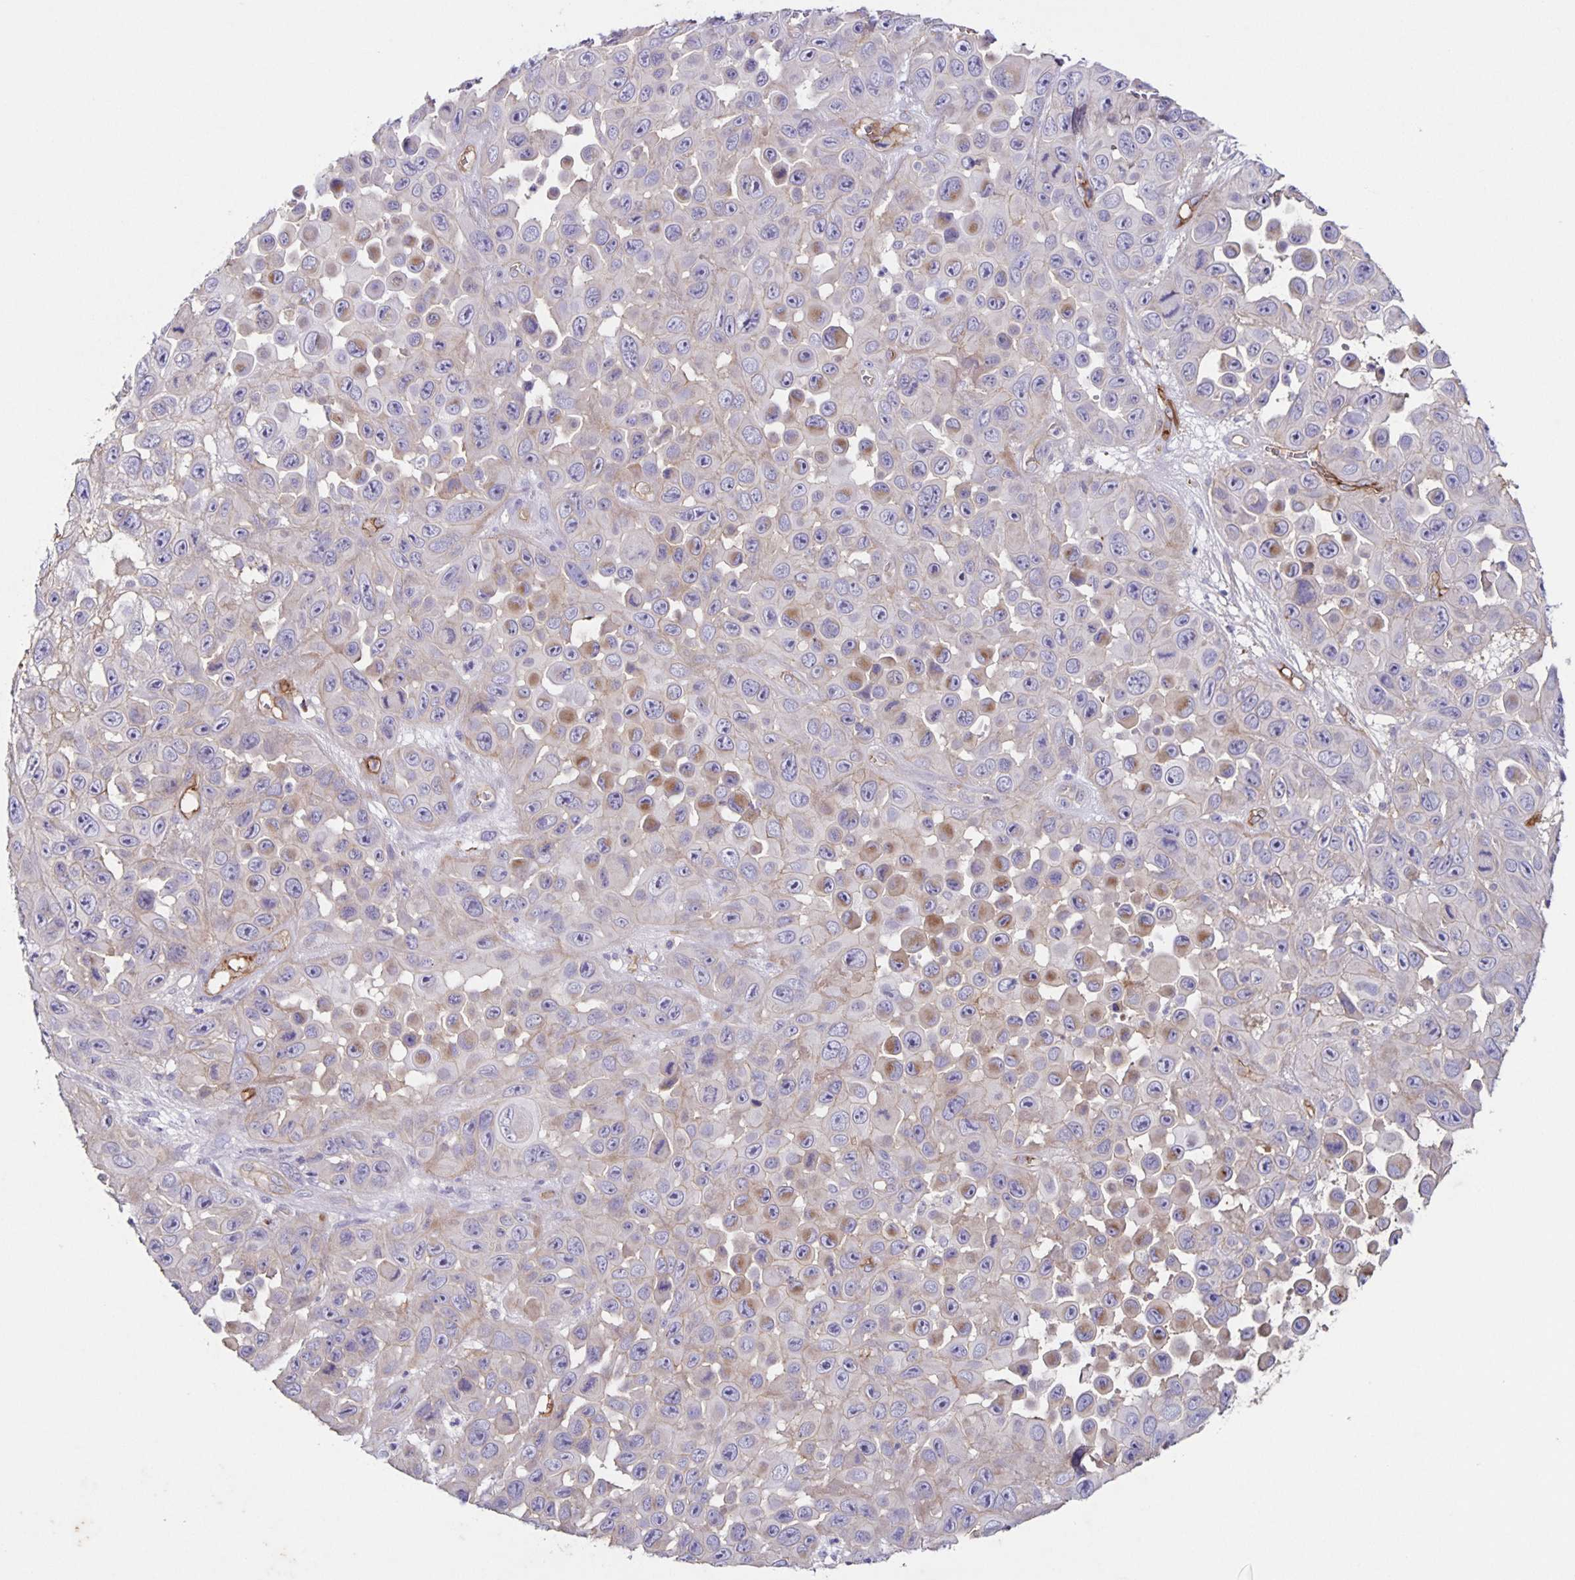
{"staining": {"intensity": "weak", "quantity": "<25%", "location": "cytoplasmic/membranous"}, "tissue": "skin cancer", "cell_type": "Tumor cells", "image_type": "cancer", "snomed": [{"axis": "morphology", "description": "Squamous cell carcinoma, NOS"}, {"axis": "topography", "description": "Skin"}], "caption": "Immunohistochemical staining of human squamous cell carcinoma (skin) demonstrates no significant staining in tumor cells.", "gene": "ITGA2", "patient": {"sex": "male", "age": 81}}